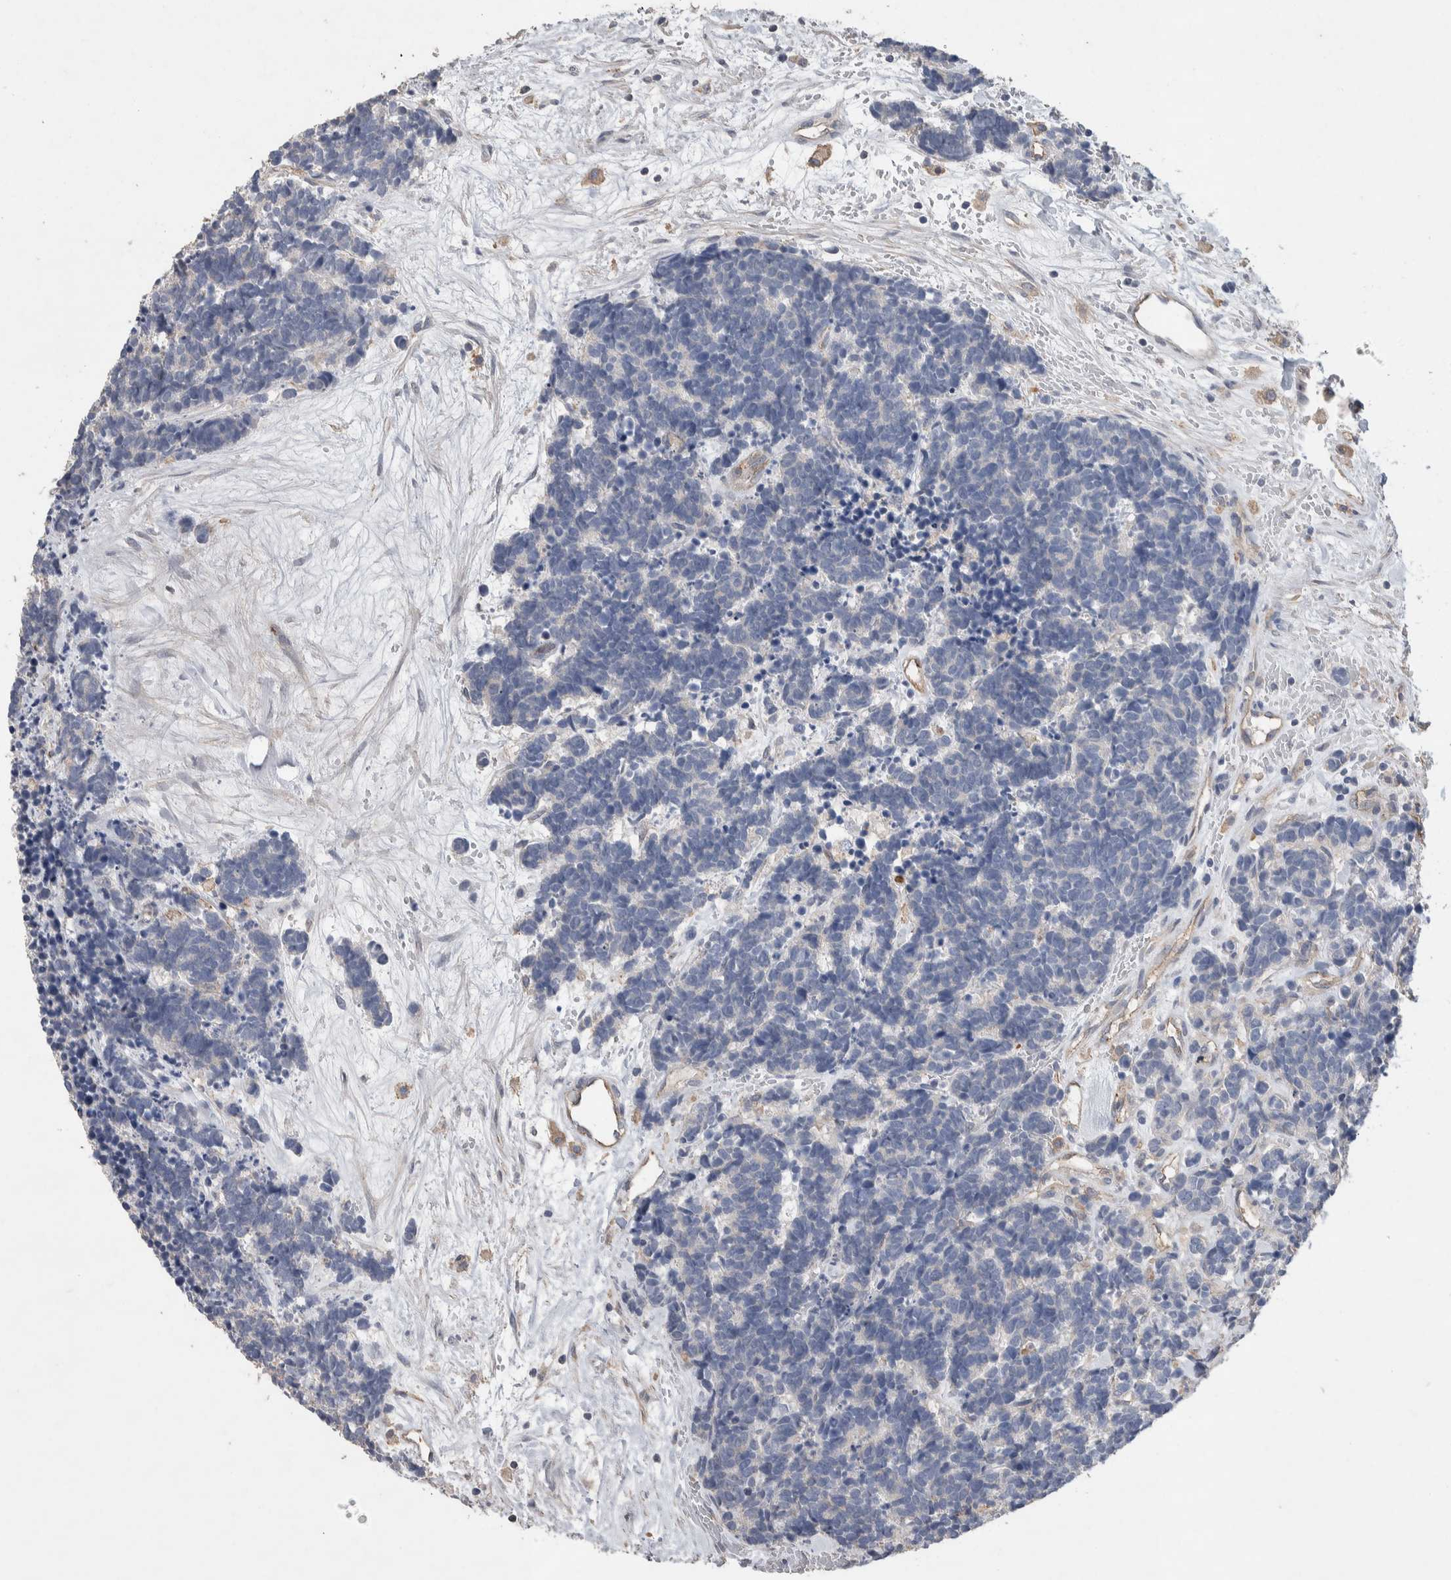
{"staining": {"intensity": "negative", "quantity": "none", "location": "none"}, "tissue": "carcinoid", "cell_type": "Tumor cells", "image_type": "cancer", "snomed": [{"axis": "morphology", "description": "Carcinoma, NOS"}, {"axis": "morphology", "description": "Carcinoid, malignant, NOS"}, {"axis": "topography", "description": "Urinary bladder"}], "caption": "The micrograph shows no staining of tumor cells in carcinoid.", "gene": "GCNA", "patient": {"sex": "male", "age": 57}}